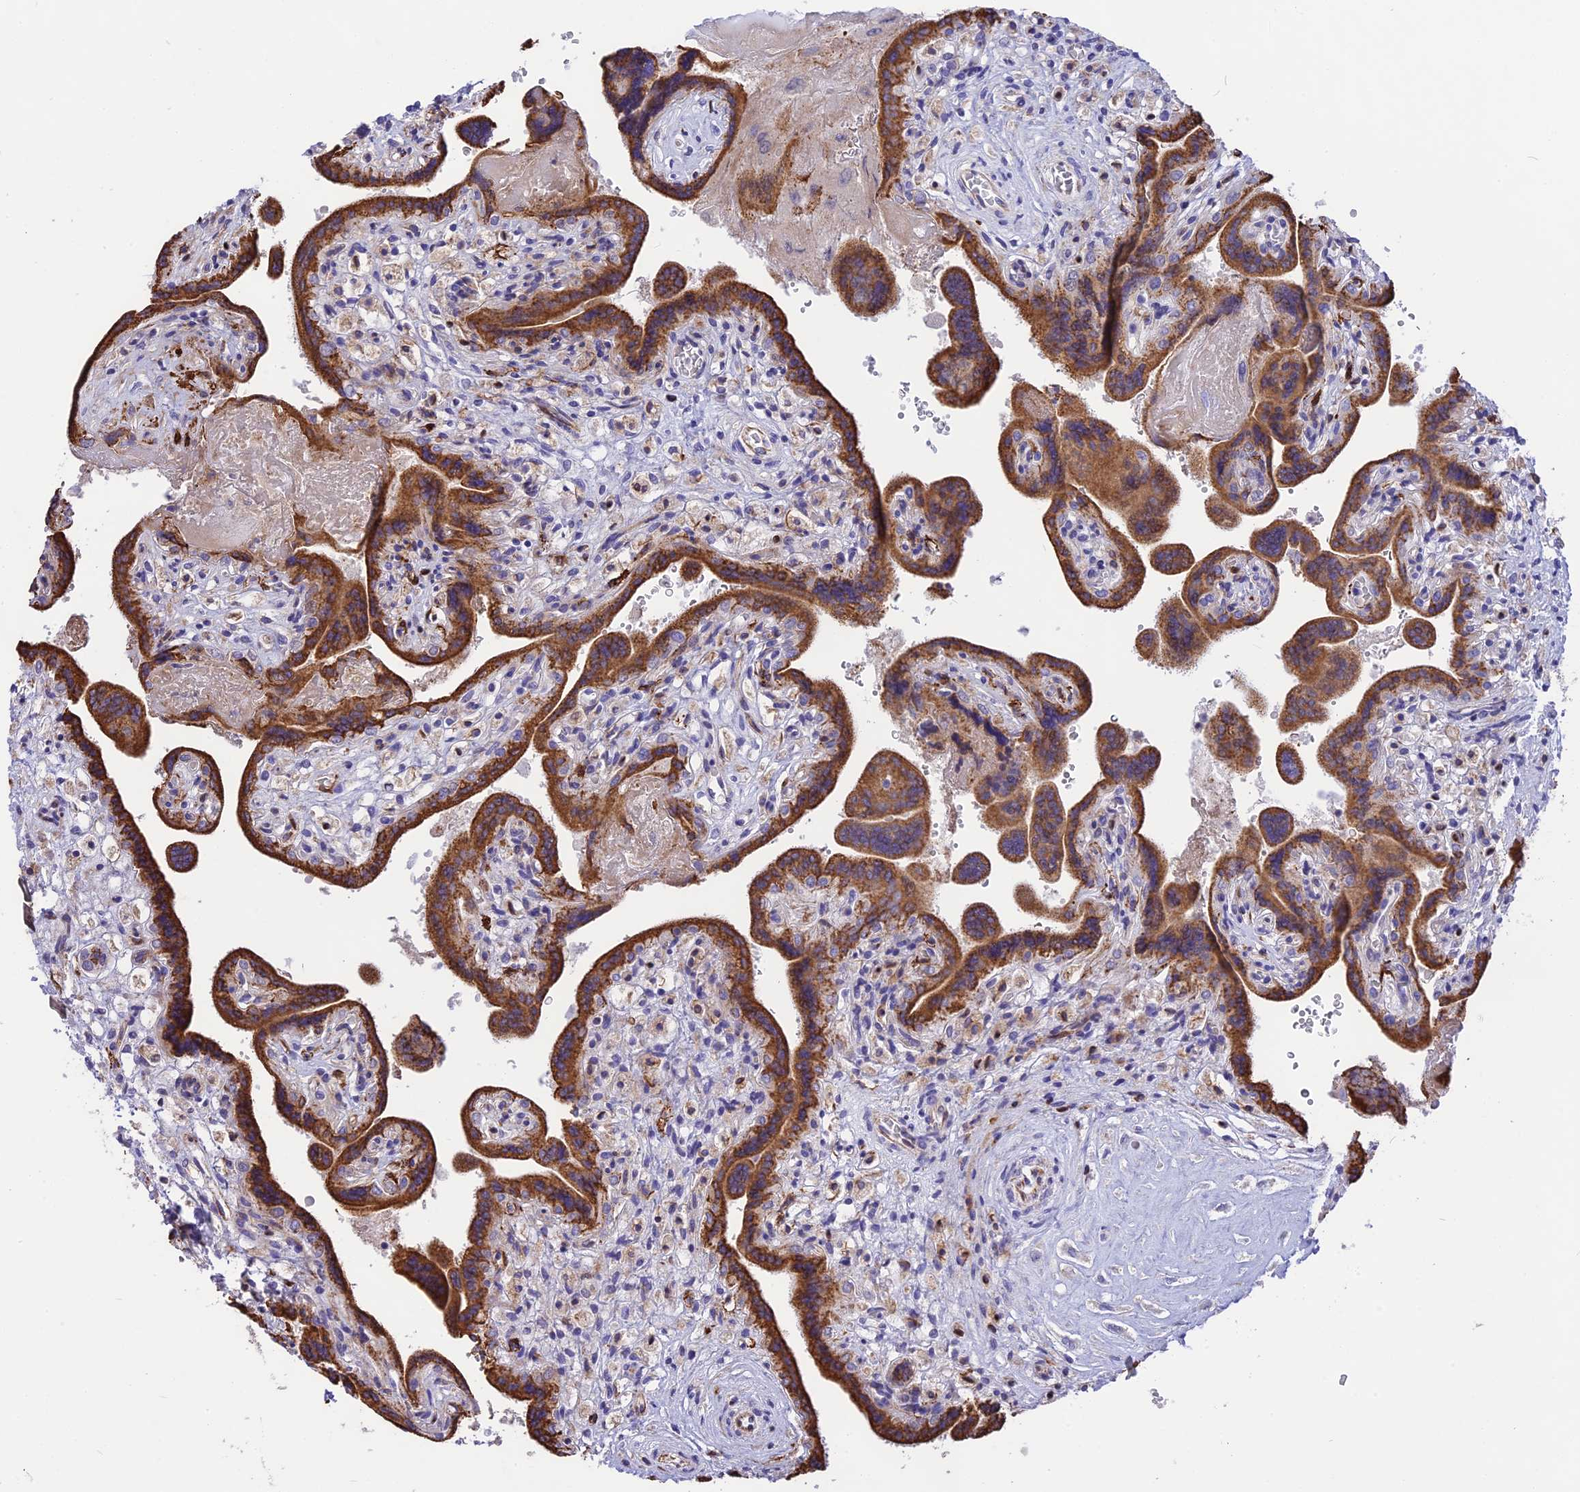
{"staining": {"intensity": "strong", "quantity": ">75%", "location": "cytoplasmic/membranous"}, "tissue": "placenta", "cell_type": "Trophoblastic cells", "image_type": "normal", "snomed": [{"axis": "morphology", "description": "Normal tissue, NOS"}, {"axis": "topography", "description": "Placenta"}], "caption": "A brown stain shows strong cytoplasmic/membranous staining of a protein in trophoblastic cells of unremarkable human placenta. (IHC, brightfield microscopy, high magnification).", "gene": "DOC2B", "patient": {"sex": "female", "age": 37}}